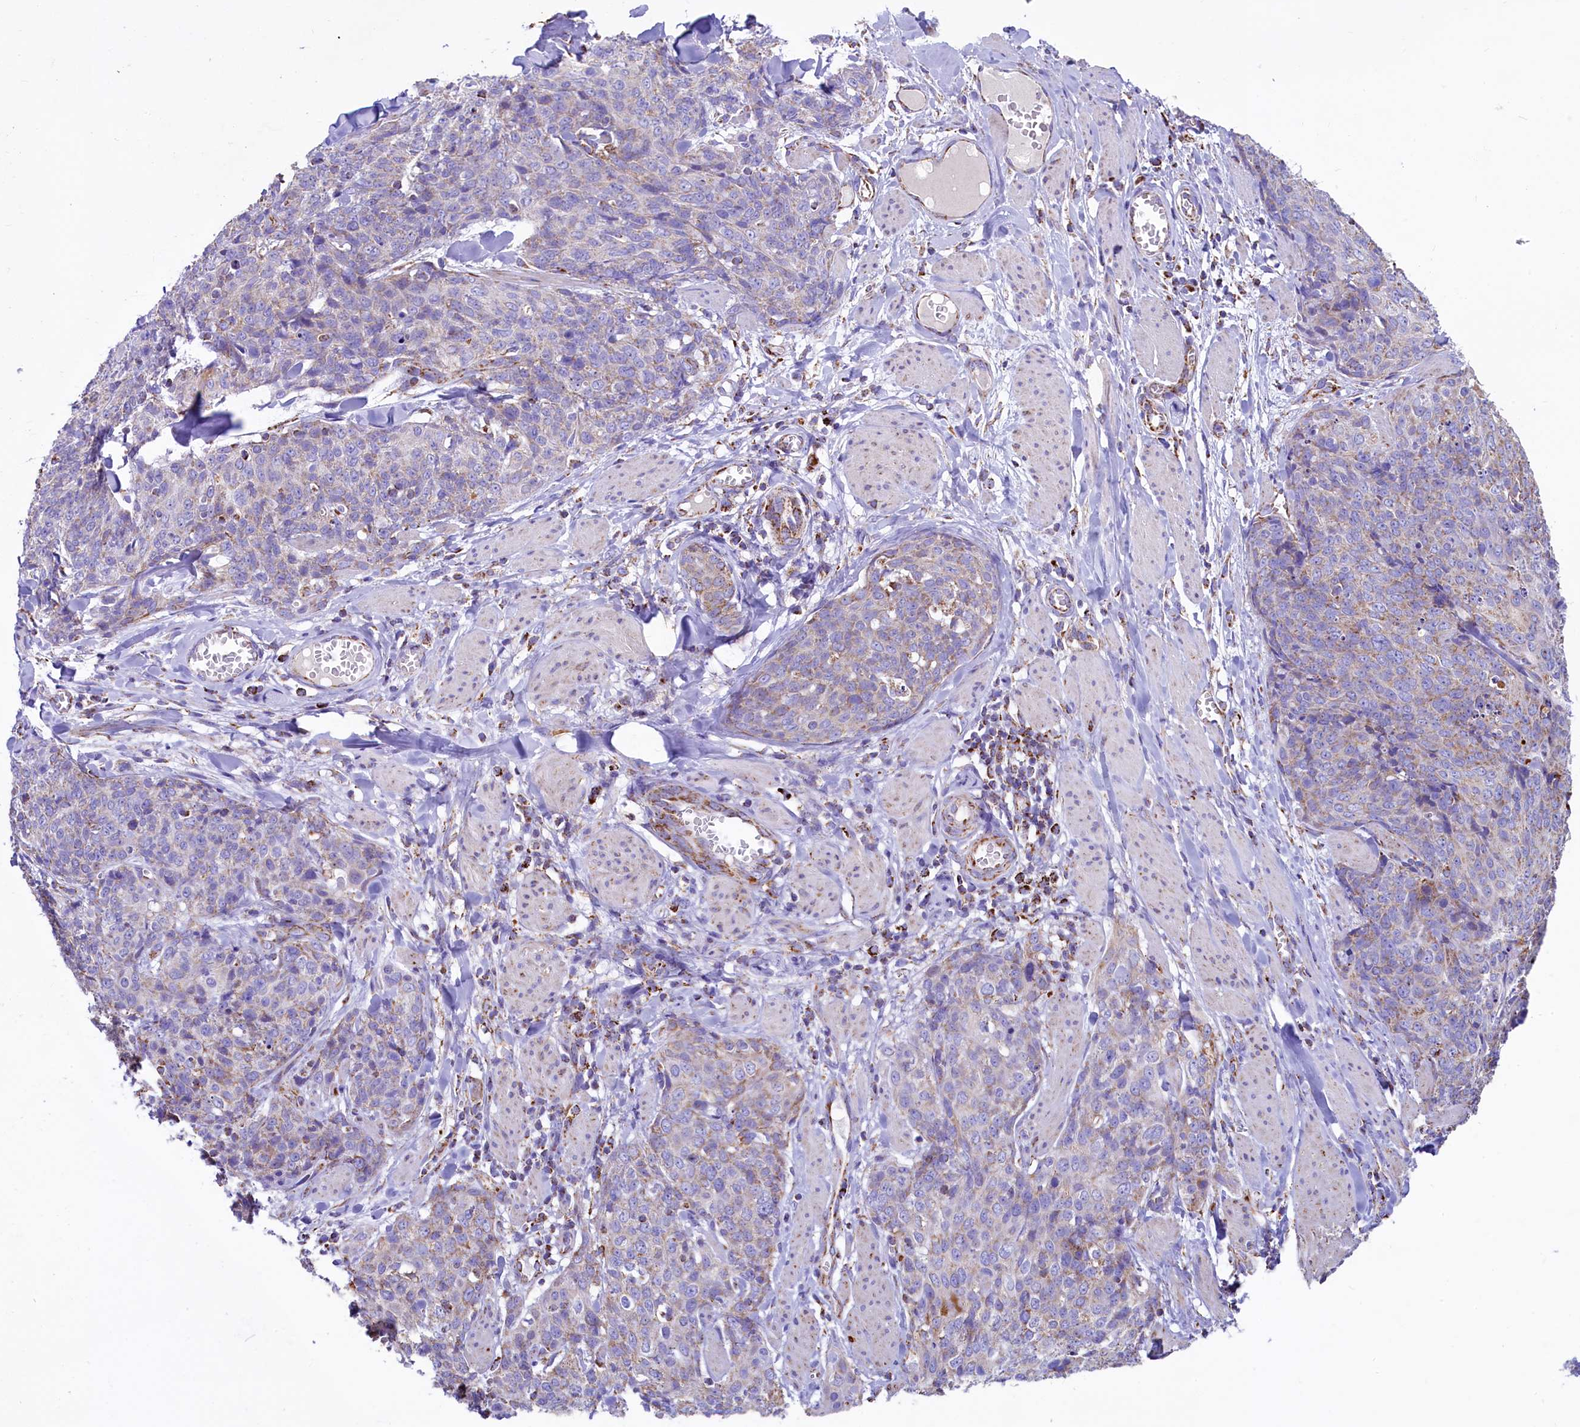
{"staining": {"intensity": "weak", "quantity": "<25%", "location": "cytoplasmic/membranous"}, "tissue": "skin cancer", "cell_type": "Tumor cells", "image_type": "cancer", "snomed": [{"axis": "morphology", "description": "Squamous cell carcinoma, NOS"}, {"axis": "topography", "description": "Skin"}, {"axis": "topography", "description": "Vulva"}], "caption": "A photomicrograph of human squamous cell carcinoma (skin) is negative for staining in tumor cells.", "gene": "IDH3A", "patient": {"sex": "female", "age": 85}}